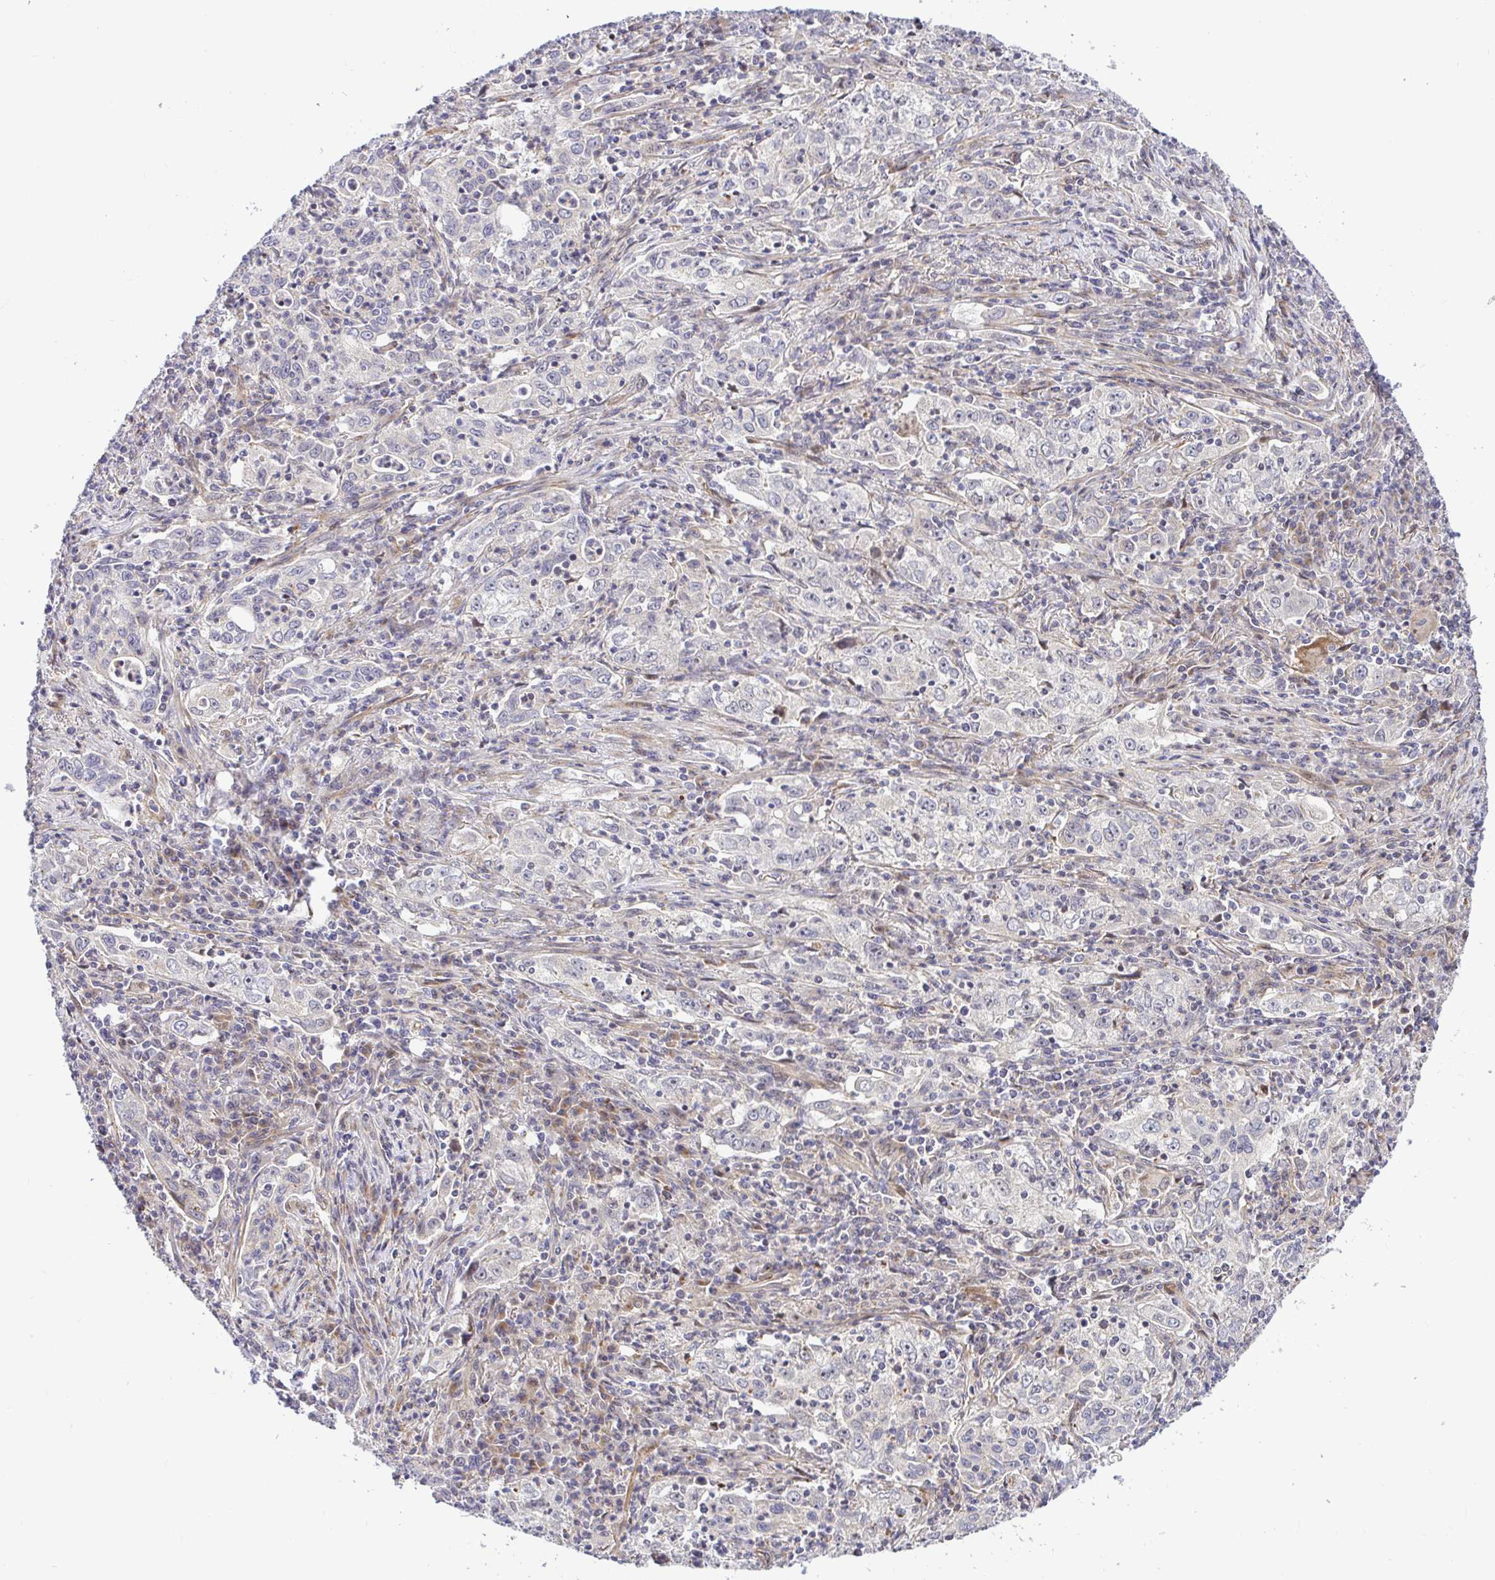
{"staining": {"intensity": "negative", "quantity": "none", "location": "none"}, "tissue": "lung cancer", "cell_type": "Tumor cells", "image_type": "cancer", "snomed": [{"axis": "morphology", "description": "Squamous cell carcinoma, NOS"}, {"axis": "topography", "description": "Lung"}], "caption": "A micrograph of lung cancer (squamous cell carcinoma) stained for a protein displays no brown staining in tumor cells.", "gene": "TRIM55", "patient": {"sex": "male", "age": 71}}